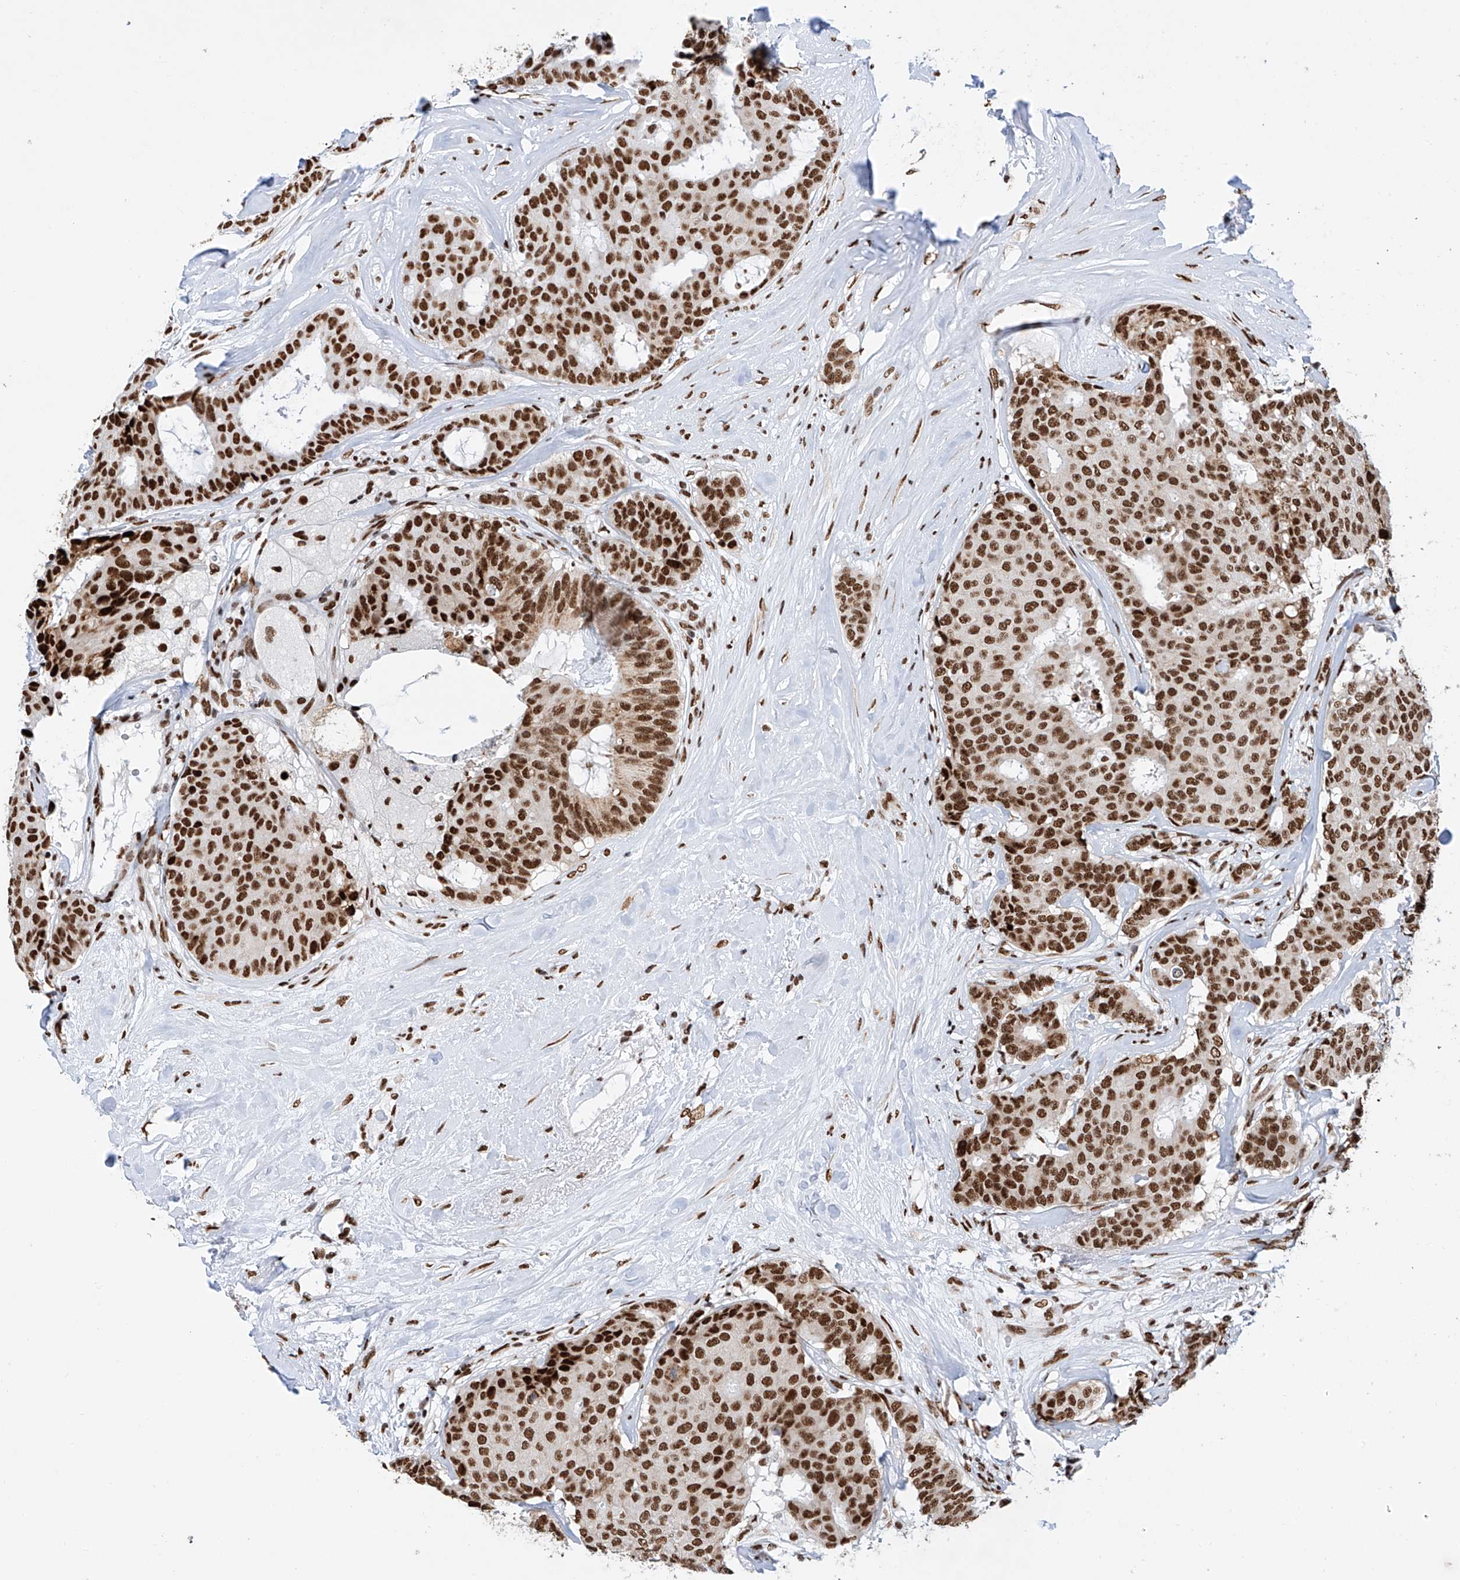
{"staining": {"intensity": "strong", "quantity": ">75%", "location": "nuclear"}, "tissue": "breast cancer", "cell_type": "Tumor cells", "image_type": "cancer", "snomed": [{"axis": "morphology", "description": "Duct carcinoma"}, {"axis": "topography", "description": "Breast"}], "caption": "Brown immunohistochemical staining in human breast cancer reveals strong nuclear positivity in about >75% of tumor cells.", "gene": "SRSF6", "patient": {"sex": "female", "age": 75}}